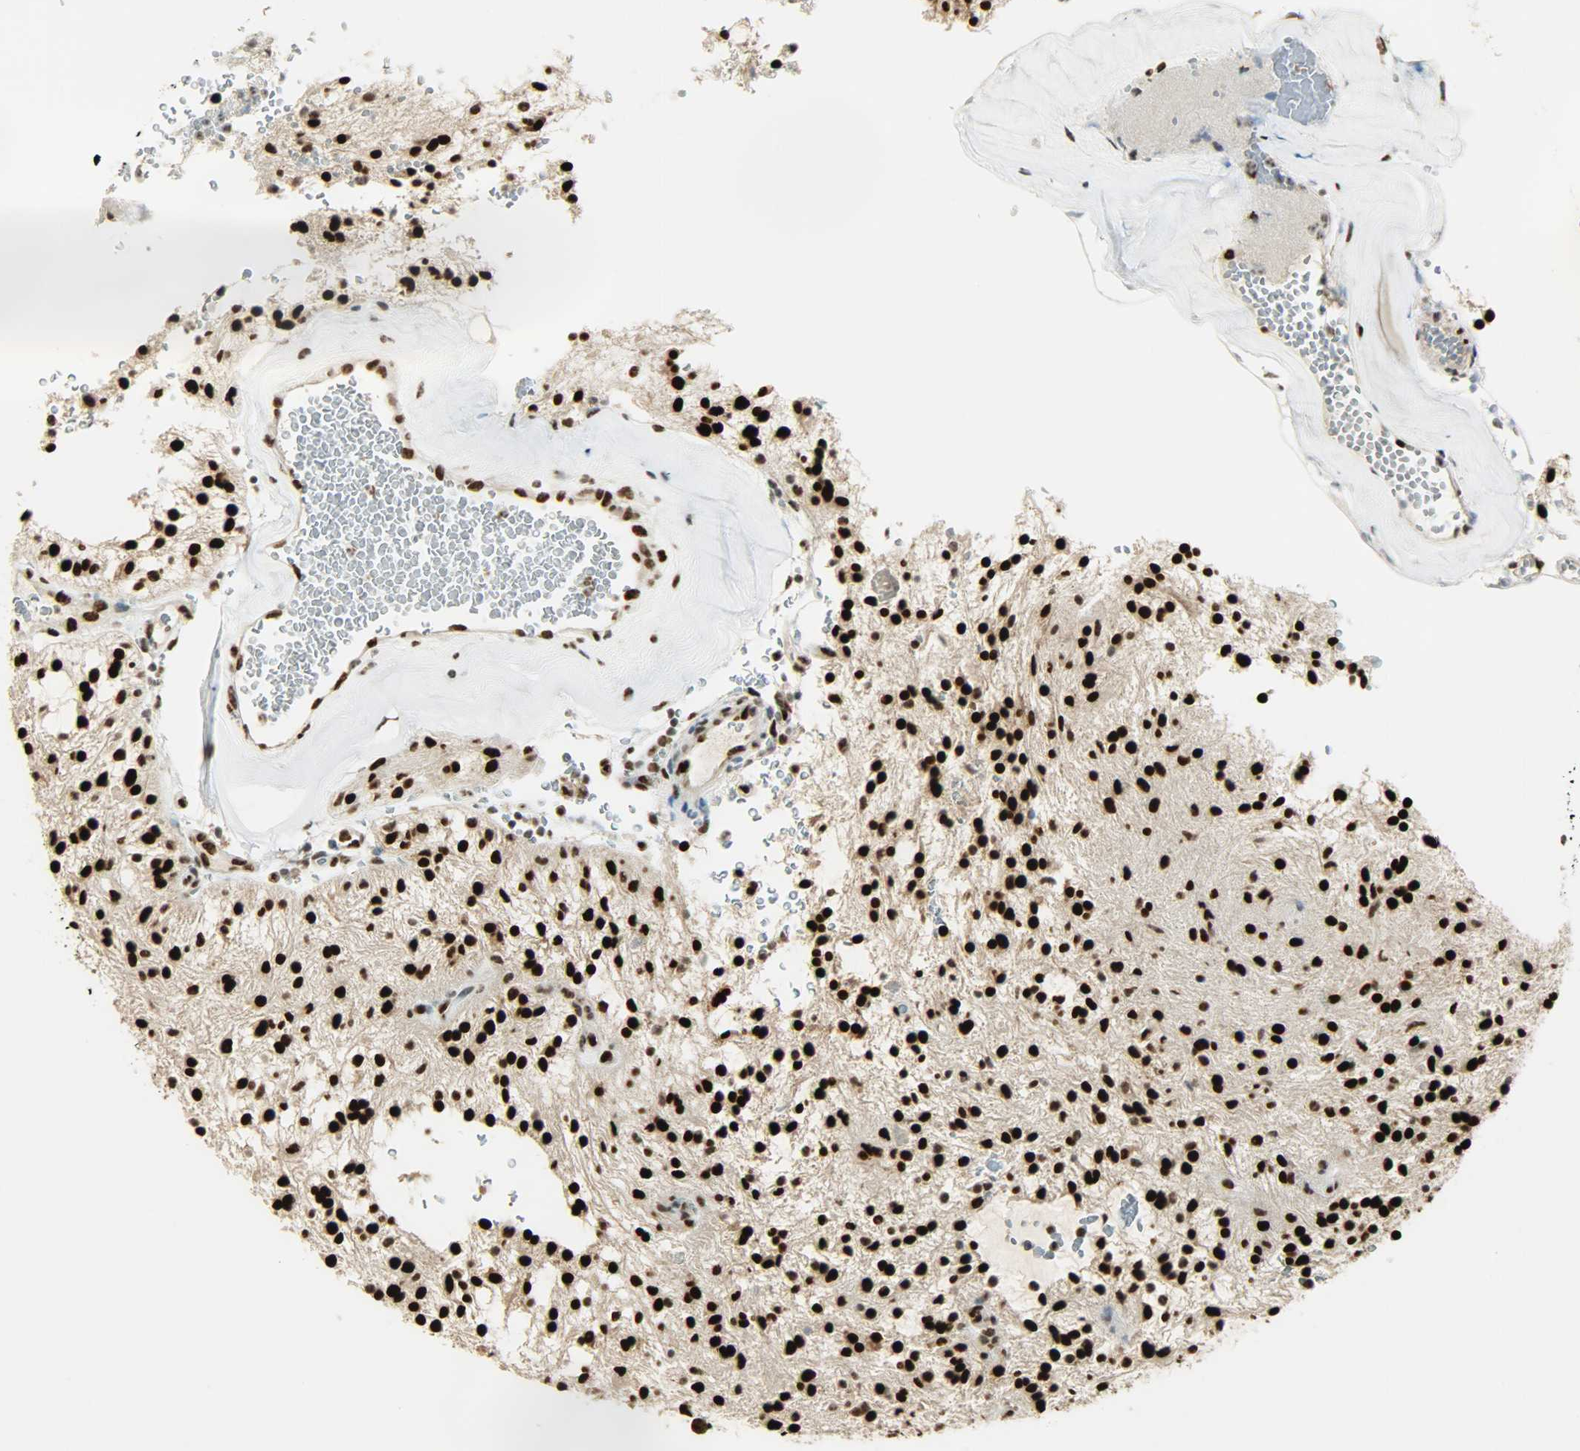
{"staining": {"intensity": "strong", "quantity": ">75%", "location": "nuclear"}, "tissue": "glioma", "cell_type": "Tumor cells", "image_type": "cancer", "snomed": [{"axis": "morphology", "description": "Glioma, malignant, NOS"}, {"axis": "topography", "description": "Cerebellum"}], "caption": "High-power microscopy captured an immunohistochemistry (IHC) histopathology image of glioma (malignant), revealing strong nuclear staining in about >75% of tumor cells. The staining was performed using DAB (3,3'-diaminobenzidine), with brown indicating positive protein expression. Nuclei are stained blue with hematoxylin.", "gene": "MYEF2", "patient": {"sex": "female", "age": 10}}